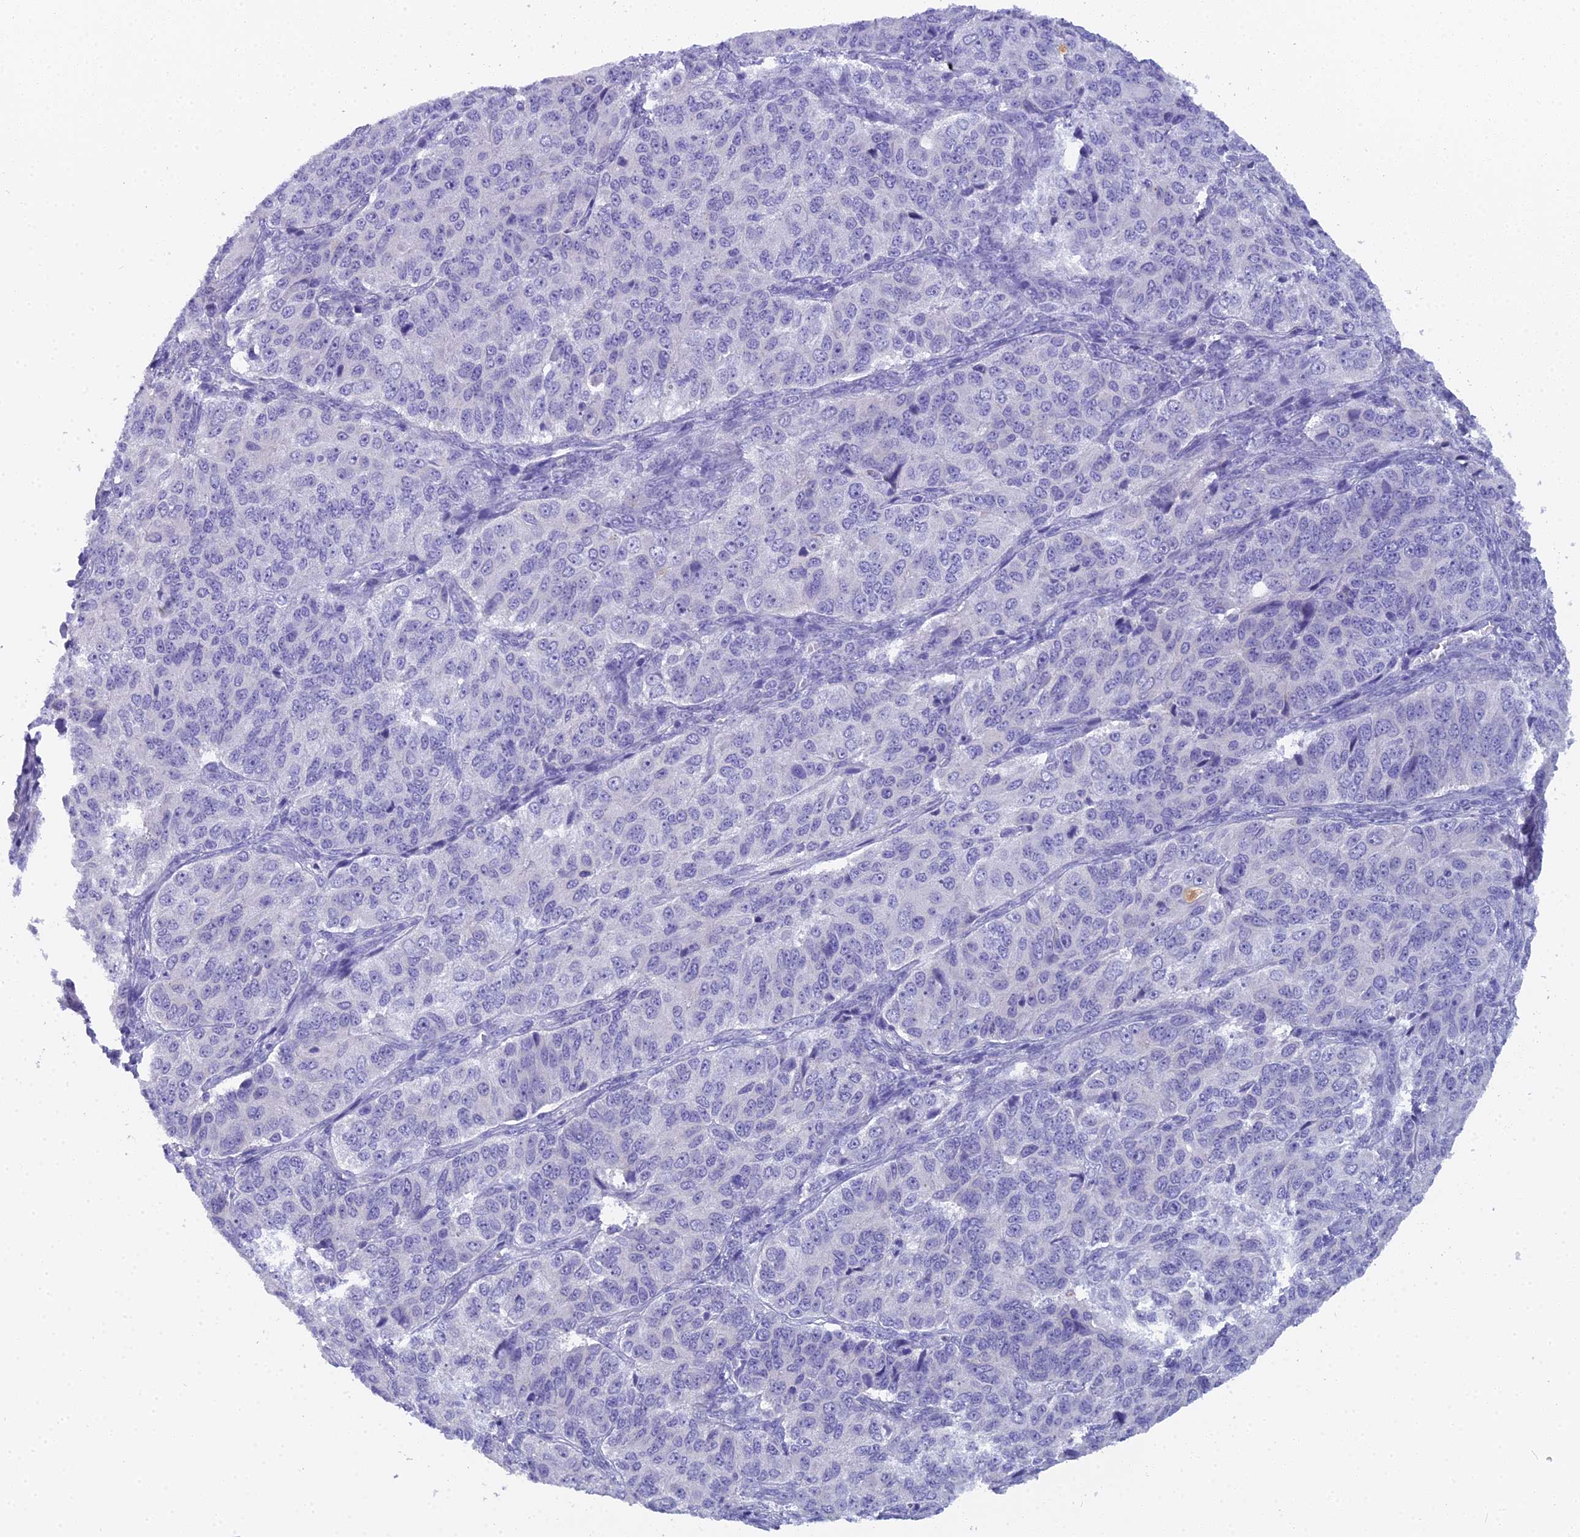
{"staining": {"intensity": "negative", "quantity": "none", "location": "none"}, "tissue": "ovarian cancer", "cell_type": "Tumor cells", "image_type": "cancer", "snomed": [{"axis": "morphology", "description": "Carcinoma, endometroid"}, {"axis": "topography", "description": "Ovary"}], "caption": "Histopathology image shows no significant protein expression in tumor cells of ovarian endometroid carcinoma. (DAB (3,3'-diaminobenzidine) IHC, high magnification).", "gene": "UNC80", "patient": {"sex": "female", "age": 51}}